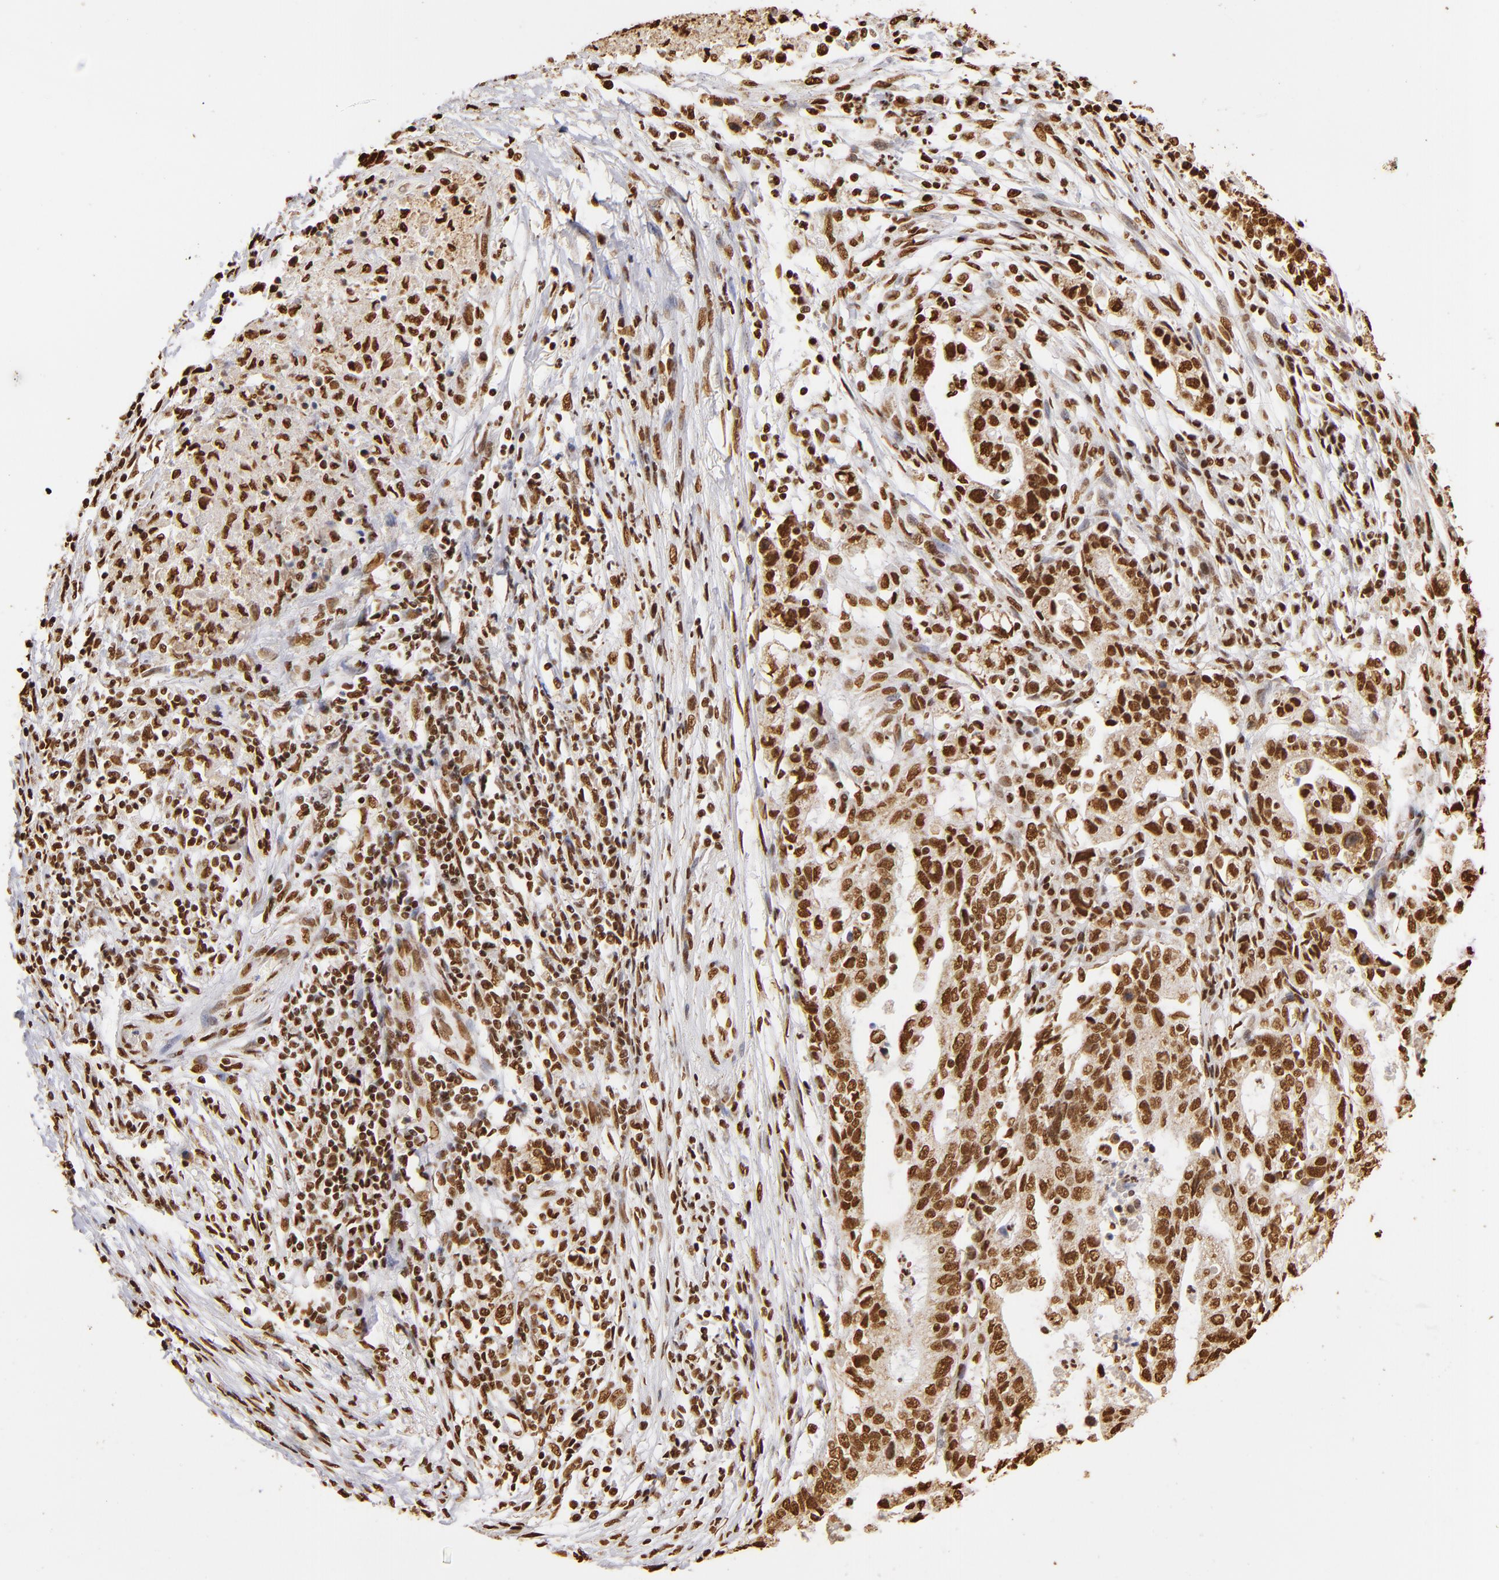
{"staining": {"intensity": "strong", "quantity": ">75%", "location": "nuclear"}, "tissue": "stomach cancer", "cell_type": "Tumor cells", "image_type": "cancer", "snomed": [{"axis": "morphology", "description": "Adenocarcinoma, NOS"}, {"axis": "topography", "description": "Stomach, upper"}], "caption": "A high-resolution photomicrograph shows immunohistochemistry (IHC) staining of stomach cancer (adenocarcinoma), which demonstrates strong nuclear staining in approximately >75% of tumor cells. (DAB = brown stain, brightfield microscopy at high magnification).", "gene": "ILF3", "patient": {"sex": "female", "age": 50}}